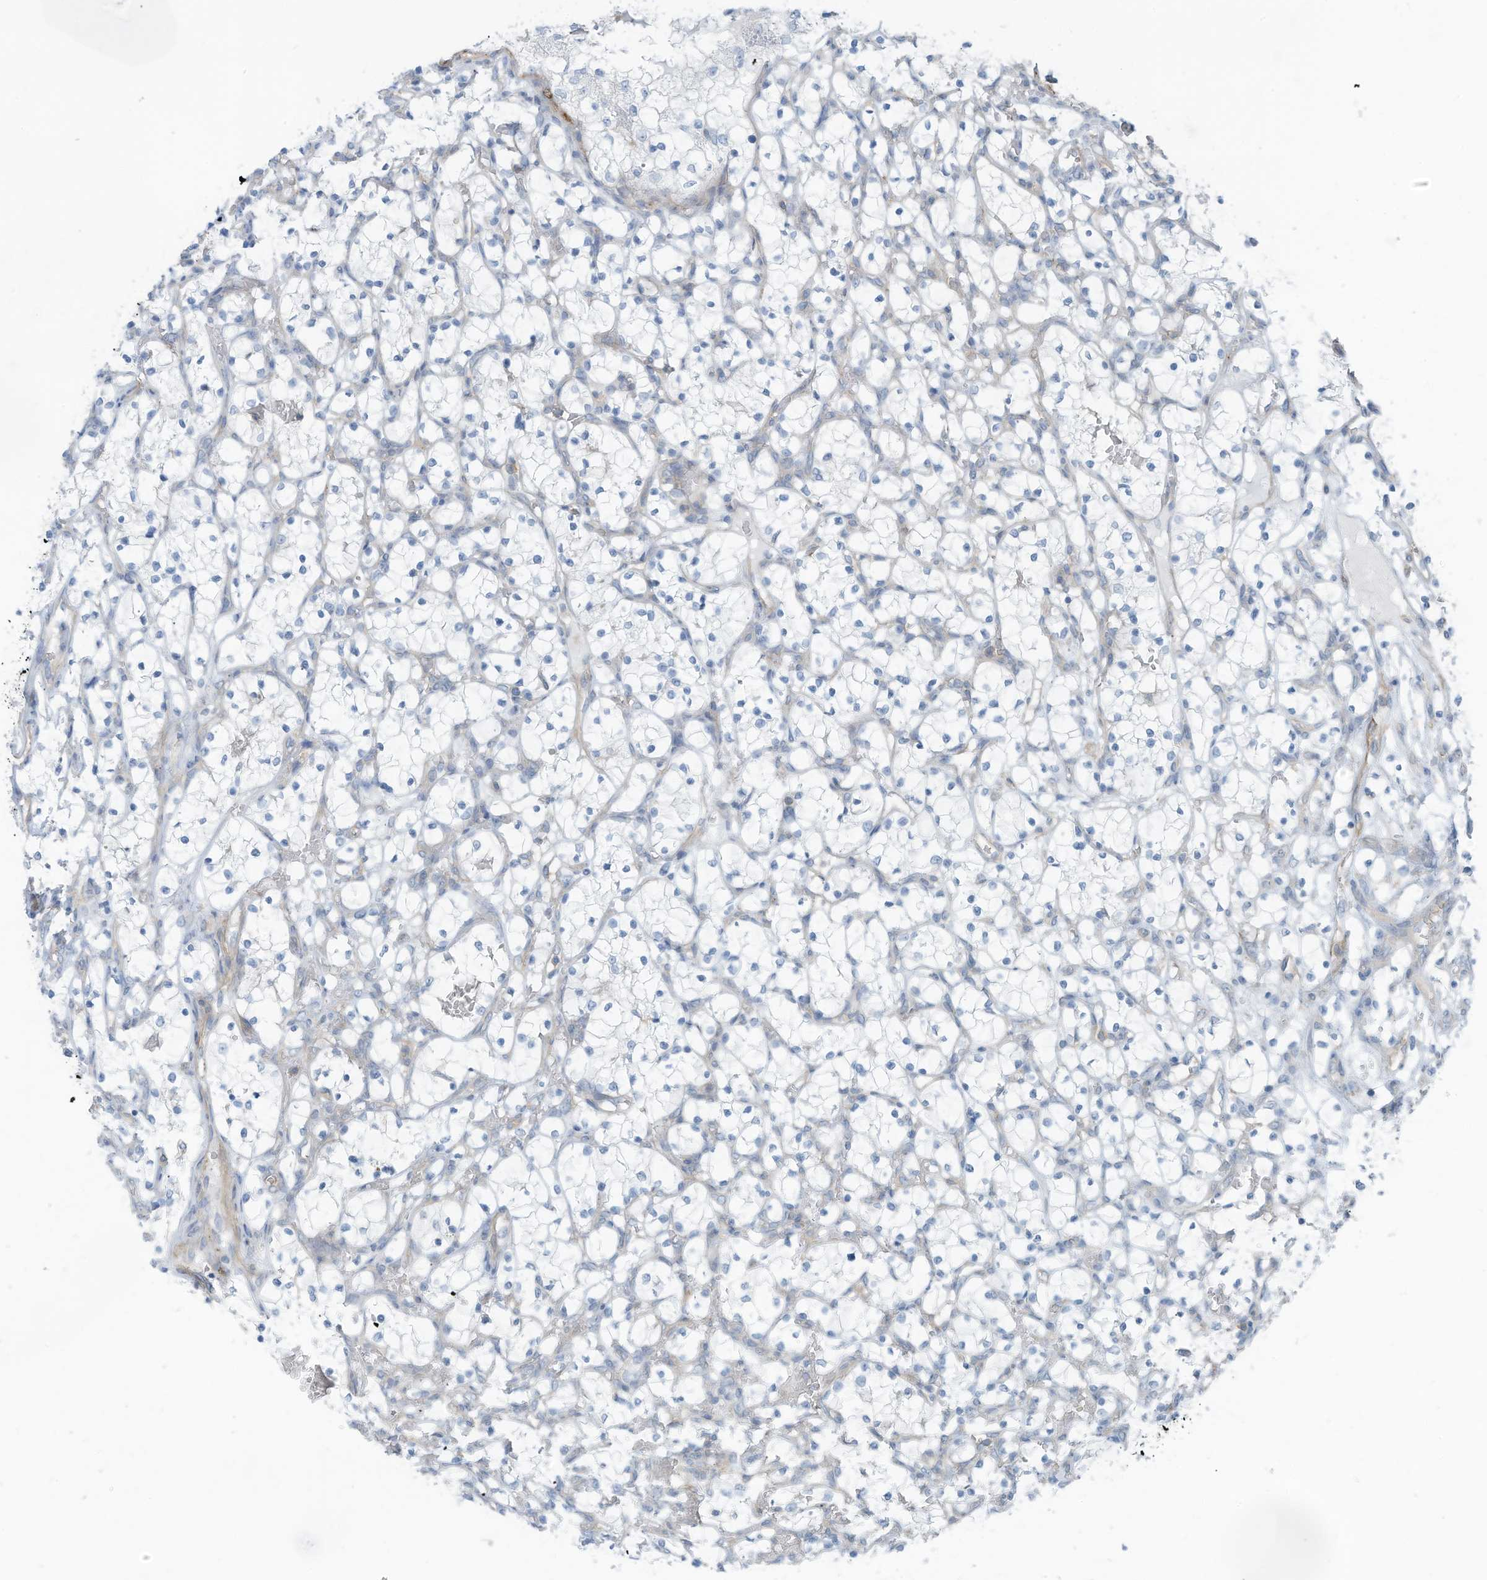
{"staining": {"intensity": "negative", "quantity": "none", "location": "none"}, "tissue": "renal cancer", "cell_type": "Tumor cells", "image_type": "cancer", "snomed": [{"axis": "morphology", "description": "Adenocarcinoma, NOS"}, {"axis": "topography", "description": "Kidney"}], "caption": "This is an immunohistochemistry histopathology image of renal adenocarcinoma. There is no staining in tumor cells.", "gene": "ZNF846", "patient": {"sex": "female", "age": 69}}